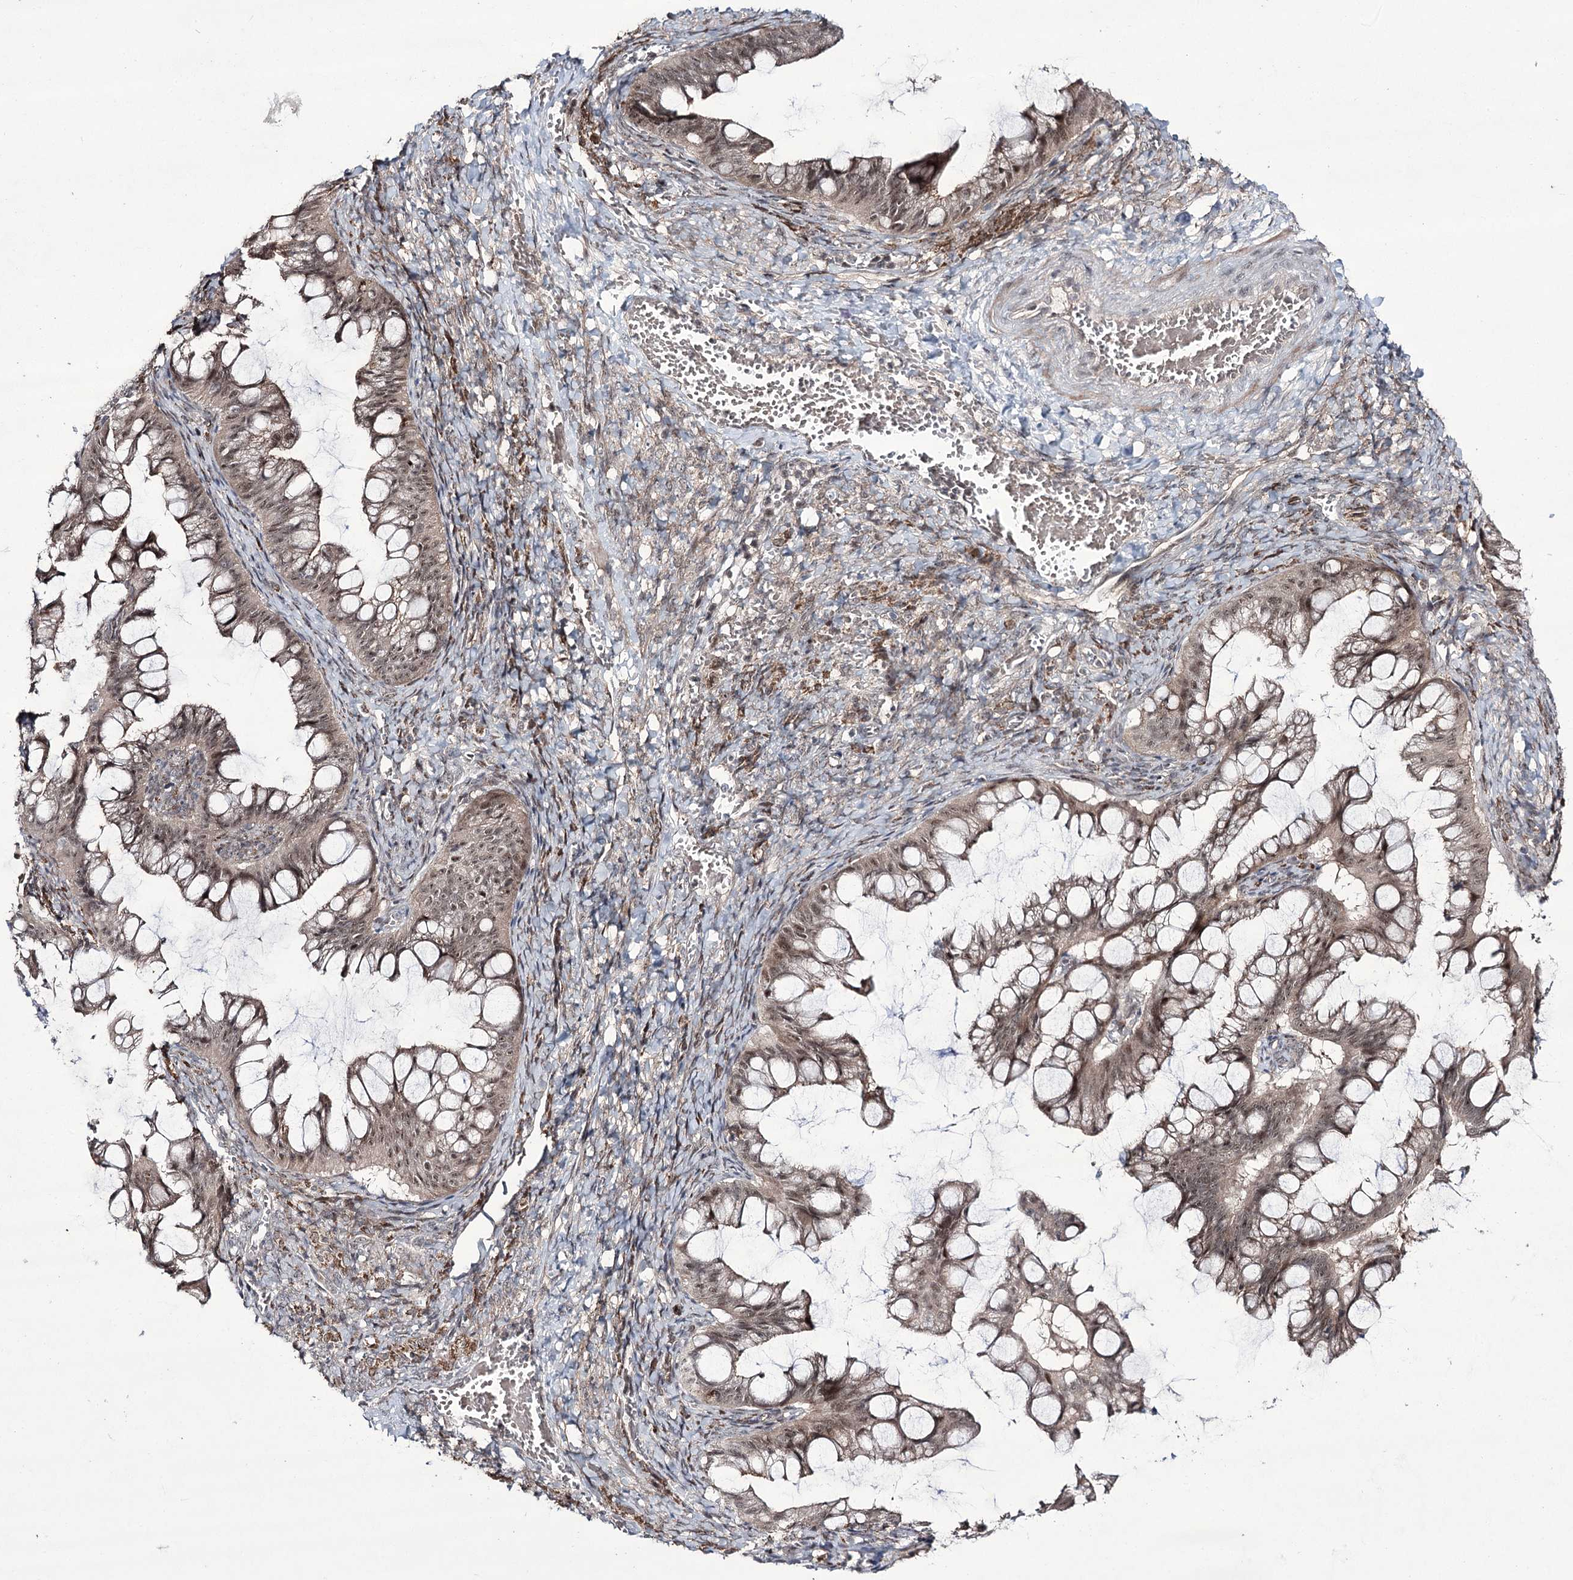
{"staining": {"intensity": "moderate", "quantity": ">75%", "location": "nuclear"}, "tissue": "ovarian cancer", "cell_type": "Tumor cells", "image_type": "cancer", "snomed": [{"axis": "morphology", "description": "Cystadenocarcinoma, mucinous, NOS"}, {"axis": "topography", "description": "Ovary"}], "caption": "Tumor cells exhibit medium levels of moderate nuclear positivity in about >75% of cells in ovarian cancer (mucinous cystadenocarcinoma).", "gene": "HOXC11", "patient": {"sex": "female", "age": 73}}